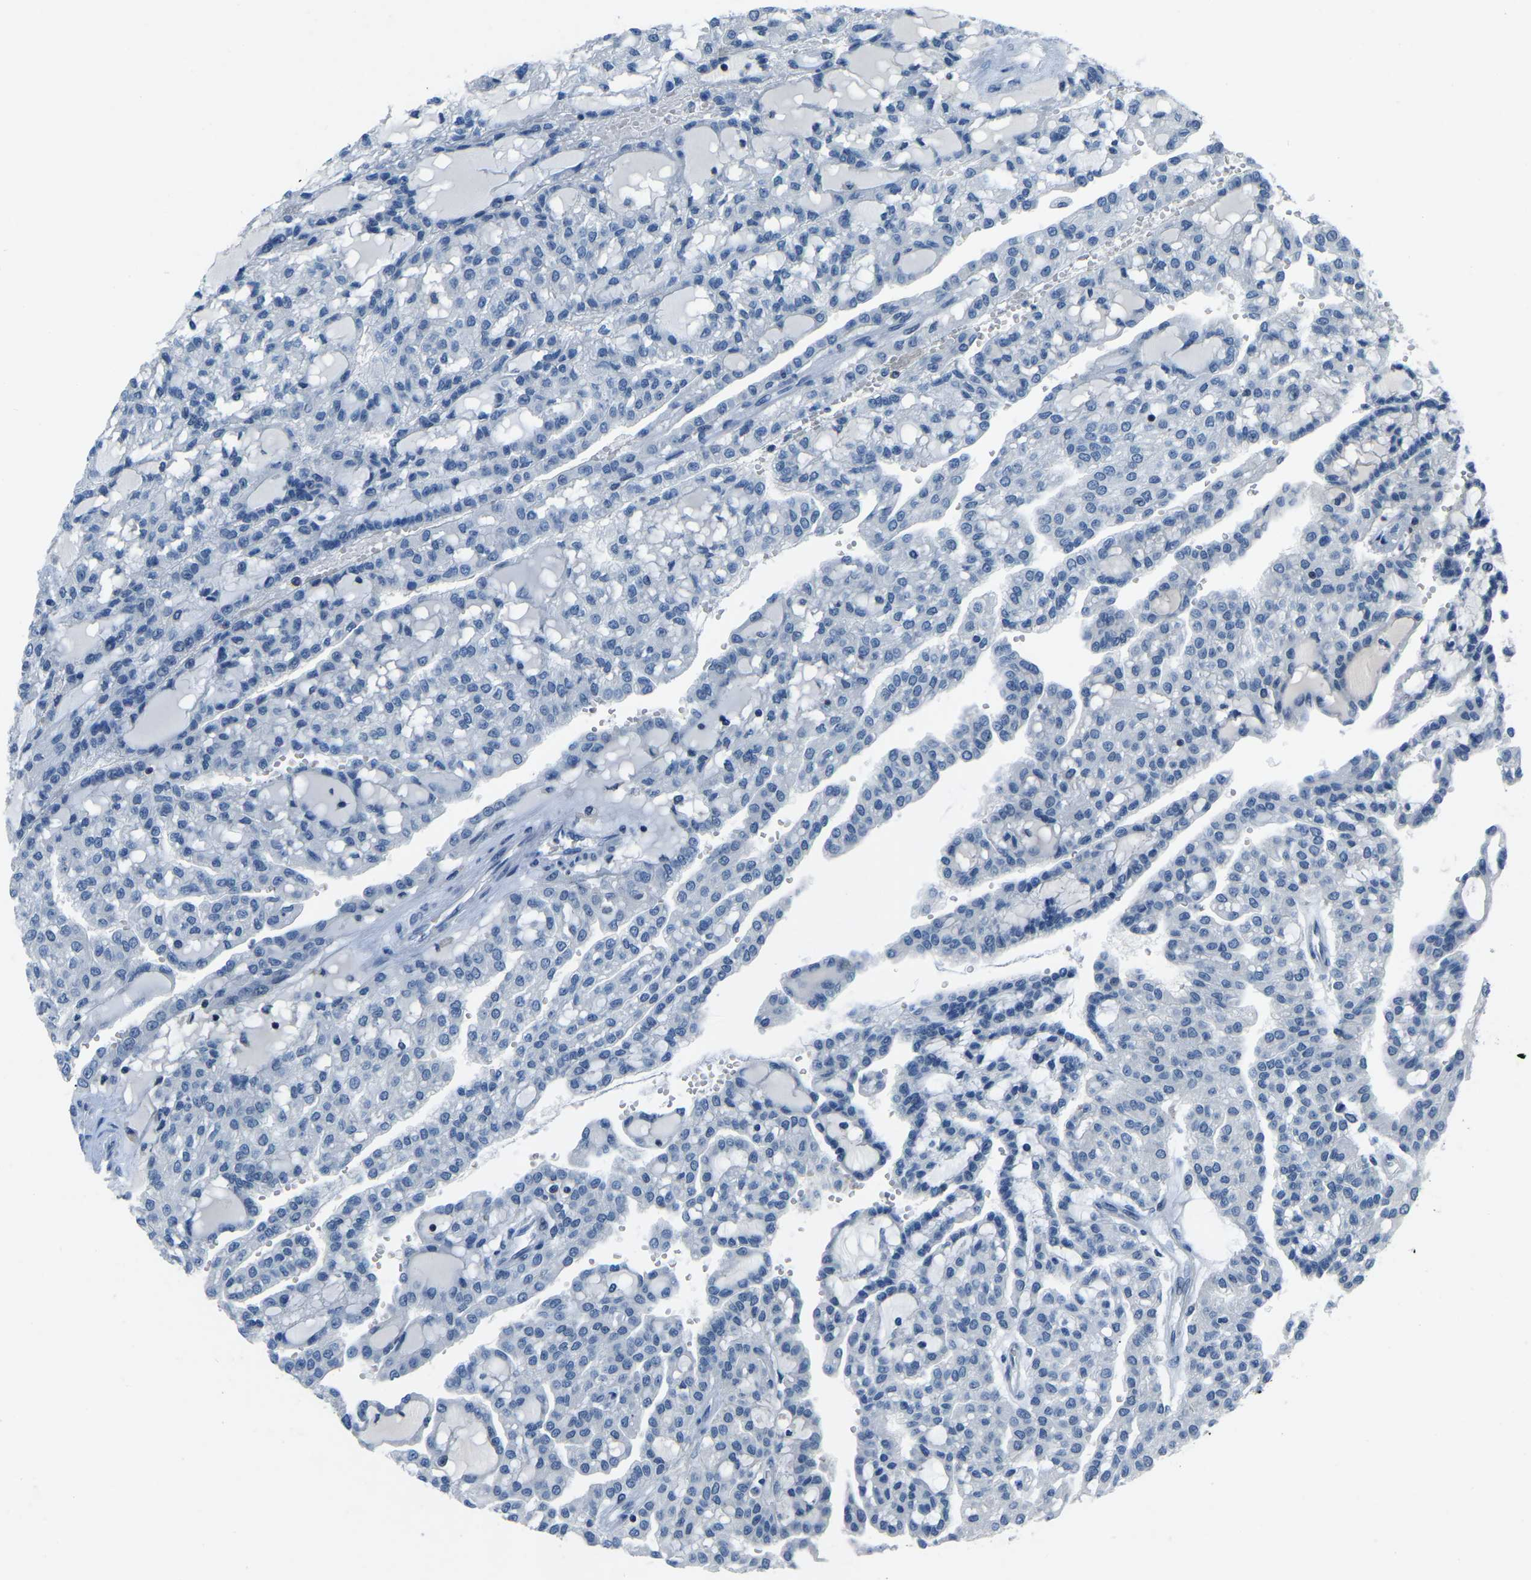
{"staining": {"intensity": "negative", "quantity": "none", "location": "none"}, "tissue": "renal cancer", "cell_type": "Tumor cells", "image_type": "cancer", "snomed": [{"axis": "morphology", "description": "Adenocarcinoma, NOS"}, {"axis": "topography", "description": "Kidney"}], "caption": "An IHC photomicrograph of renal cancer (adenocarcinoma) is shown. There is no staining in tumor cells of renal cancer (adenocarcinoma).", "gene": "XIRP1", "patient": {"sex": "male", "age": 63}}